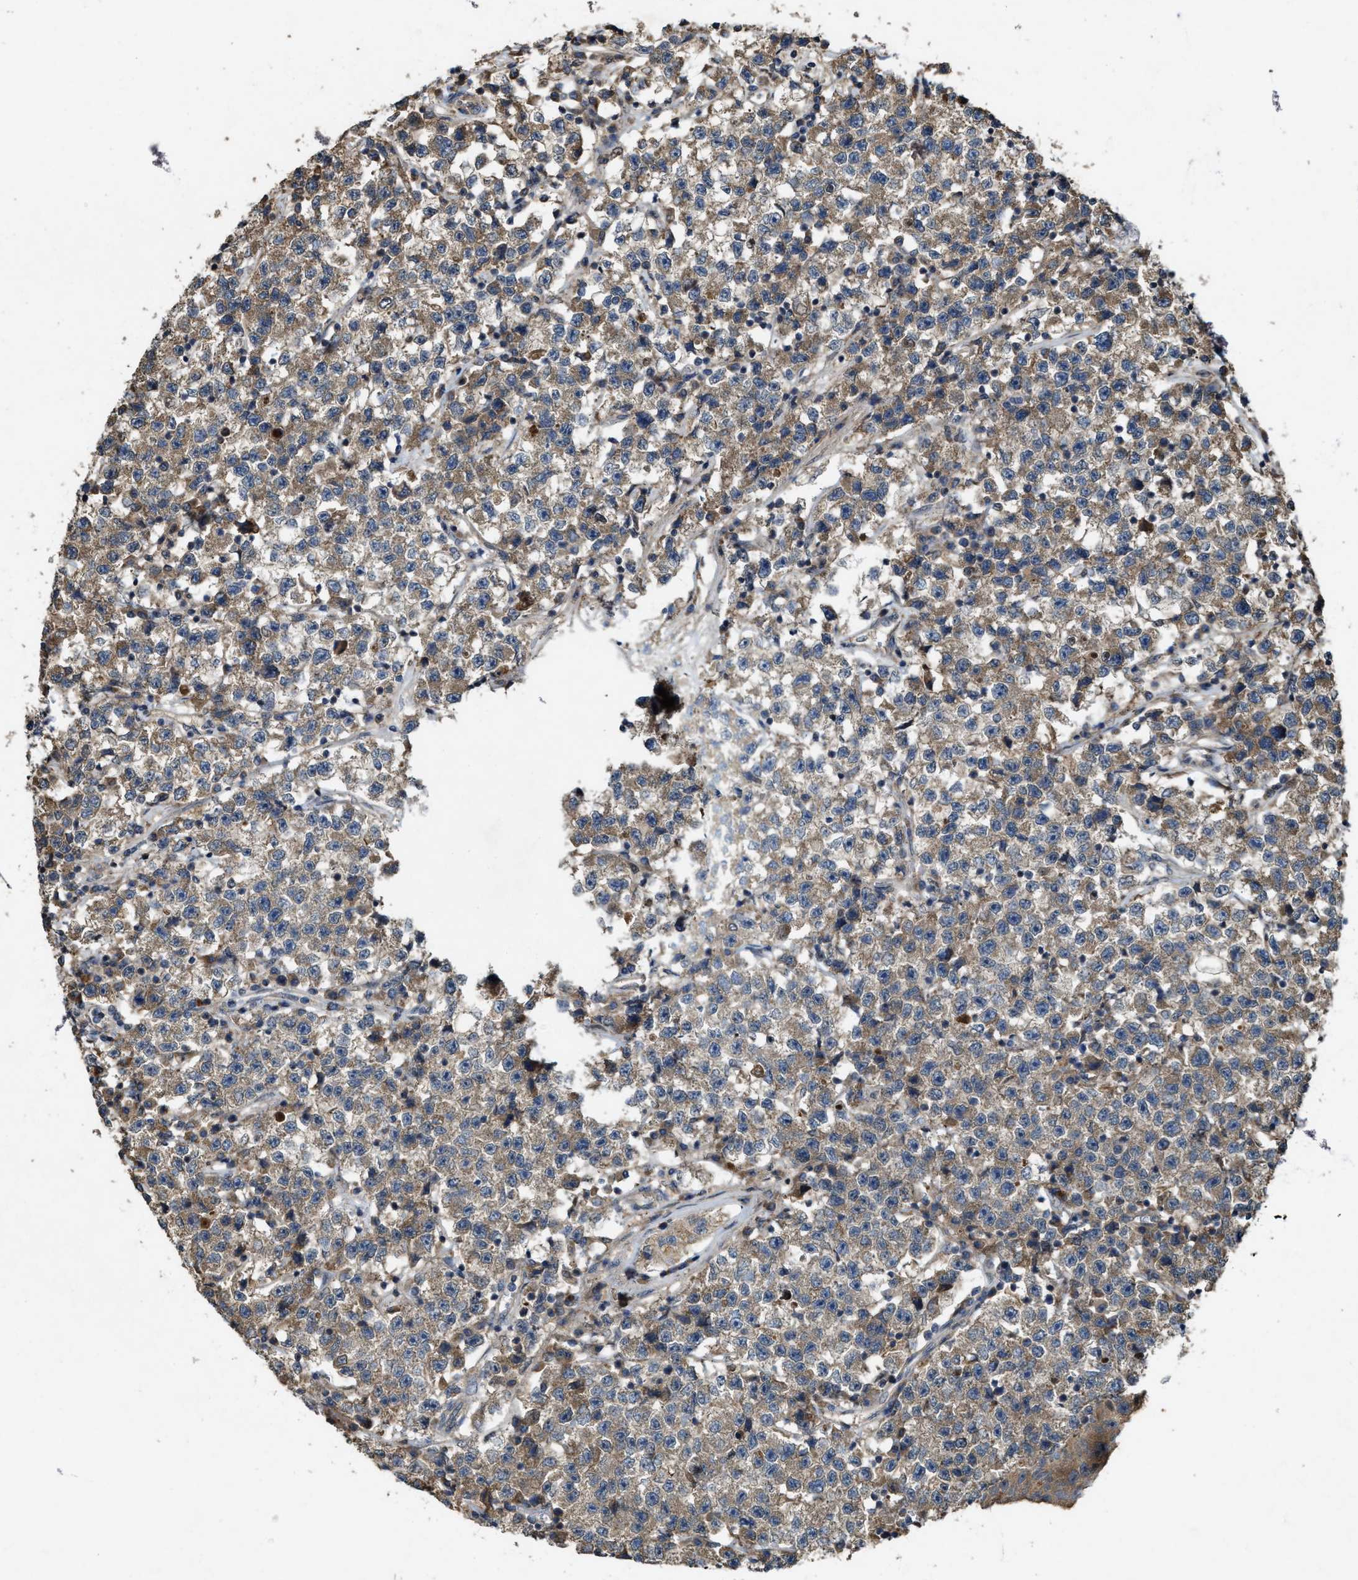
{"staining": {"intensity": "moderate", "quantity": ">75%", "location": "cytoplasmic/membranous"}, "tissue": "testis cancer", "cell_type": "Tumor cells", "image_type": "cancer", "snomed": [{"axis": "morphology", "description": "Seminoma, NOS"}, {"axis": "topography", "description": "Testis"}], "caption": "Brown immunohistochemical staining in testis seminoma shows moderate cytoplasmic/membranous positivity in about >75% of tumor cells.", "gene": "PDP2", "patient": {"sex": "male", "age": 22}}